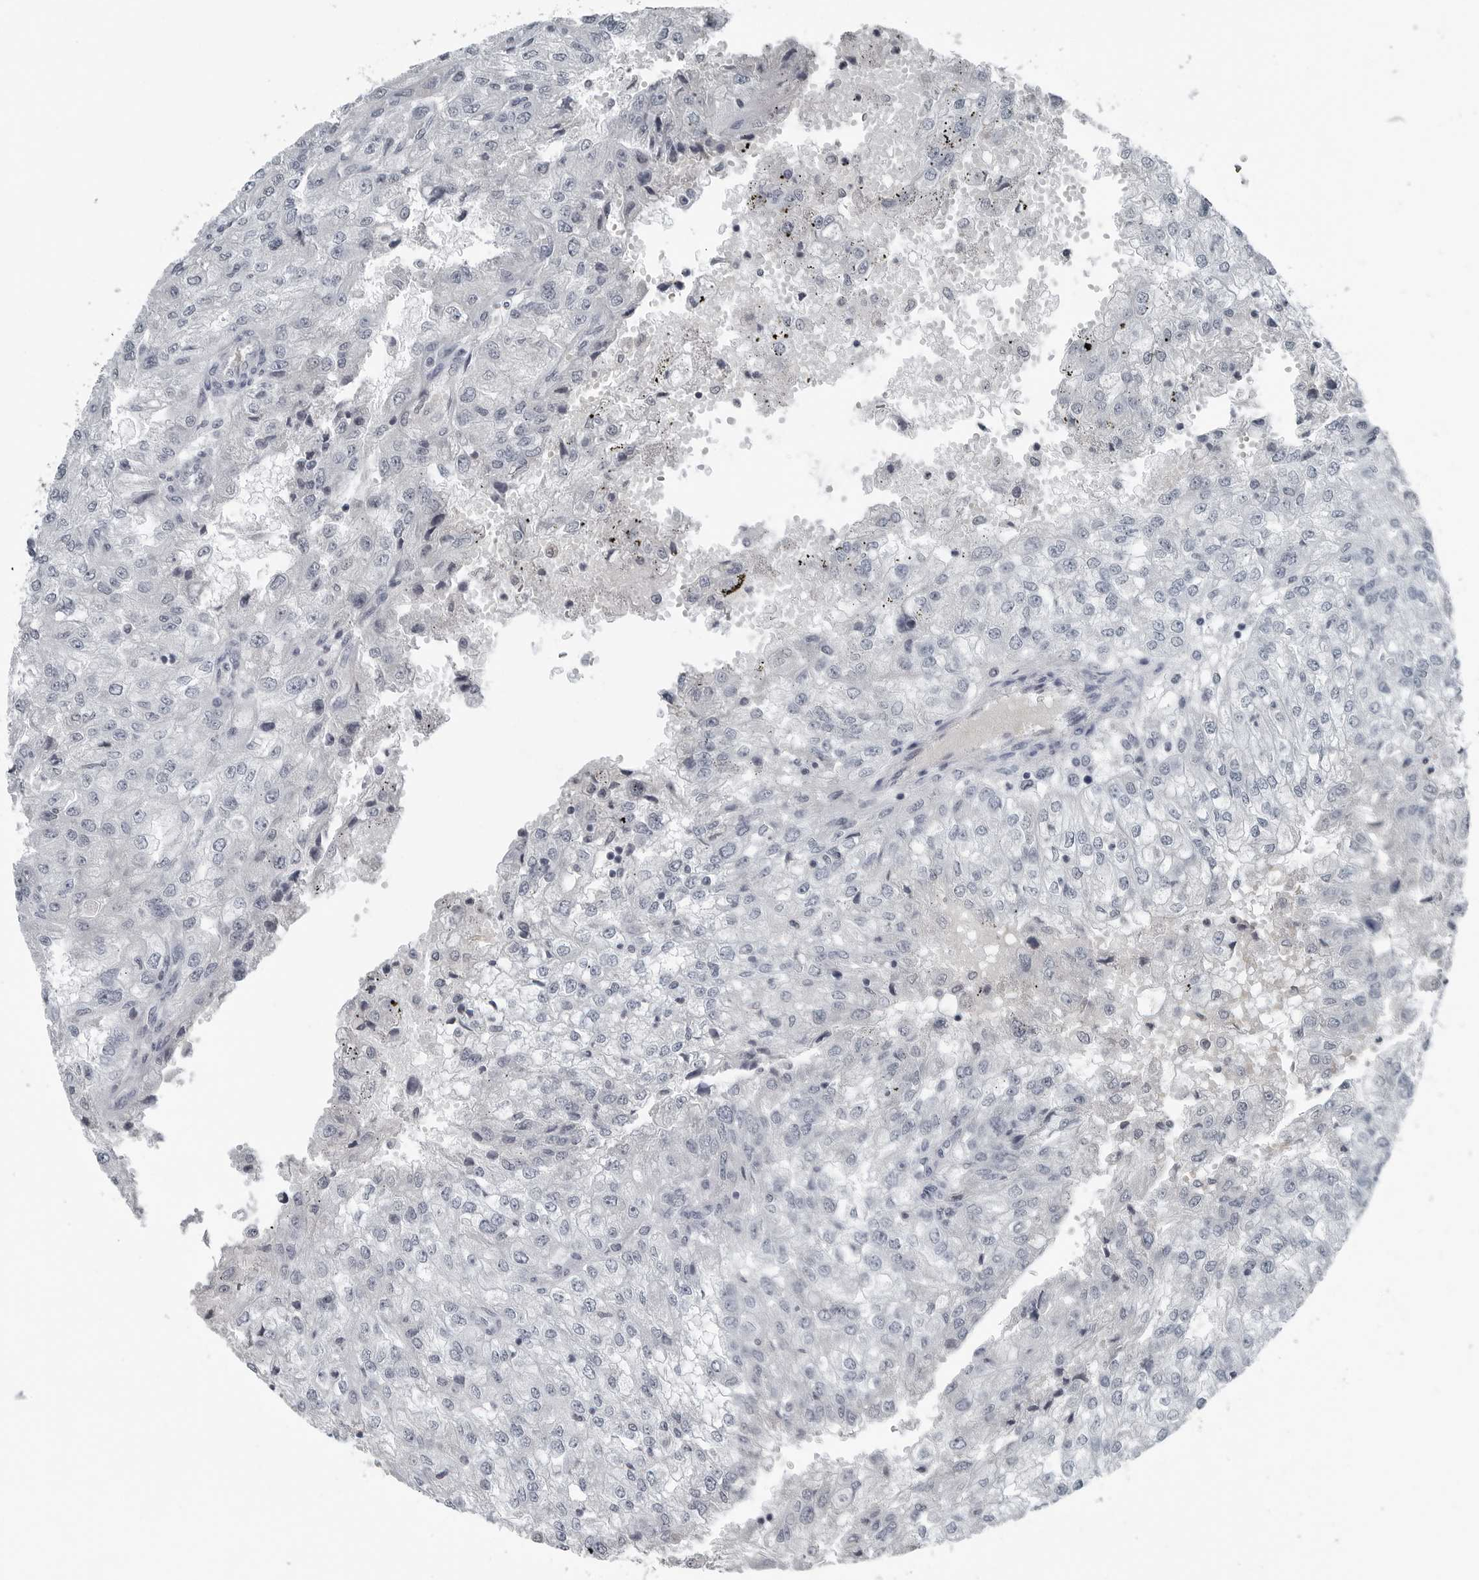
{"staining": {"intensity": "negative", "quantity": "none", "location": "none"}, "tissue": "renal cancer", "cell_type": "Tumor cells", "image_type": "cancer", "snomed": [{"axis": "morphology", "description": "Adenocarcinoma, NOS"}, {"axis": "topography", "description": "Kidney"}], "caption": "Tumor cells show no significant positivity in renal adenocarcinoma.", "gene": "SPINK1", "patient": {"sex": "female", "age": 54}}